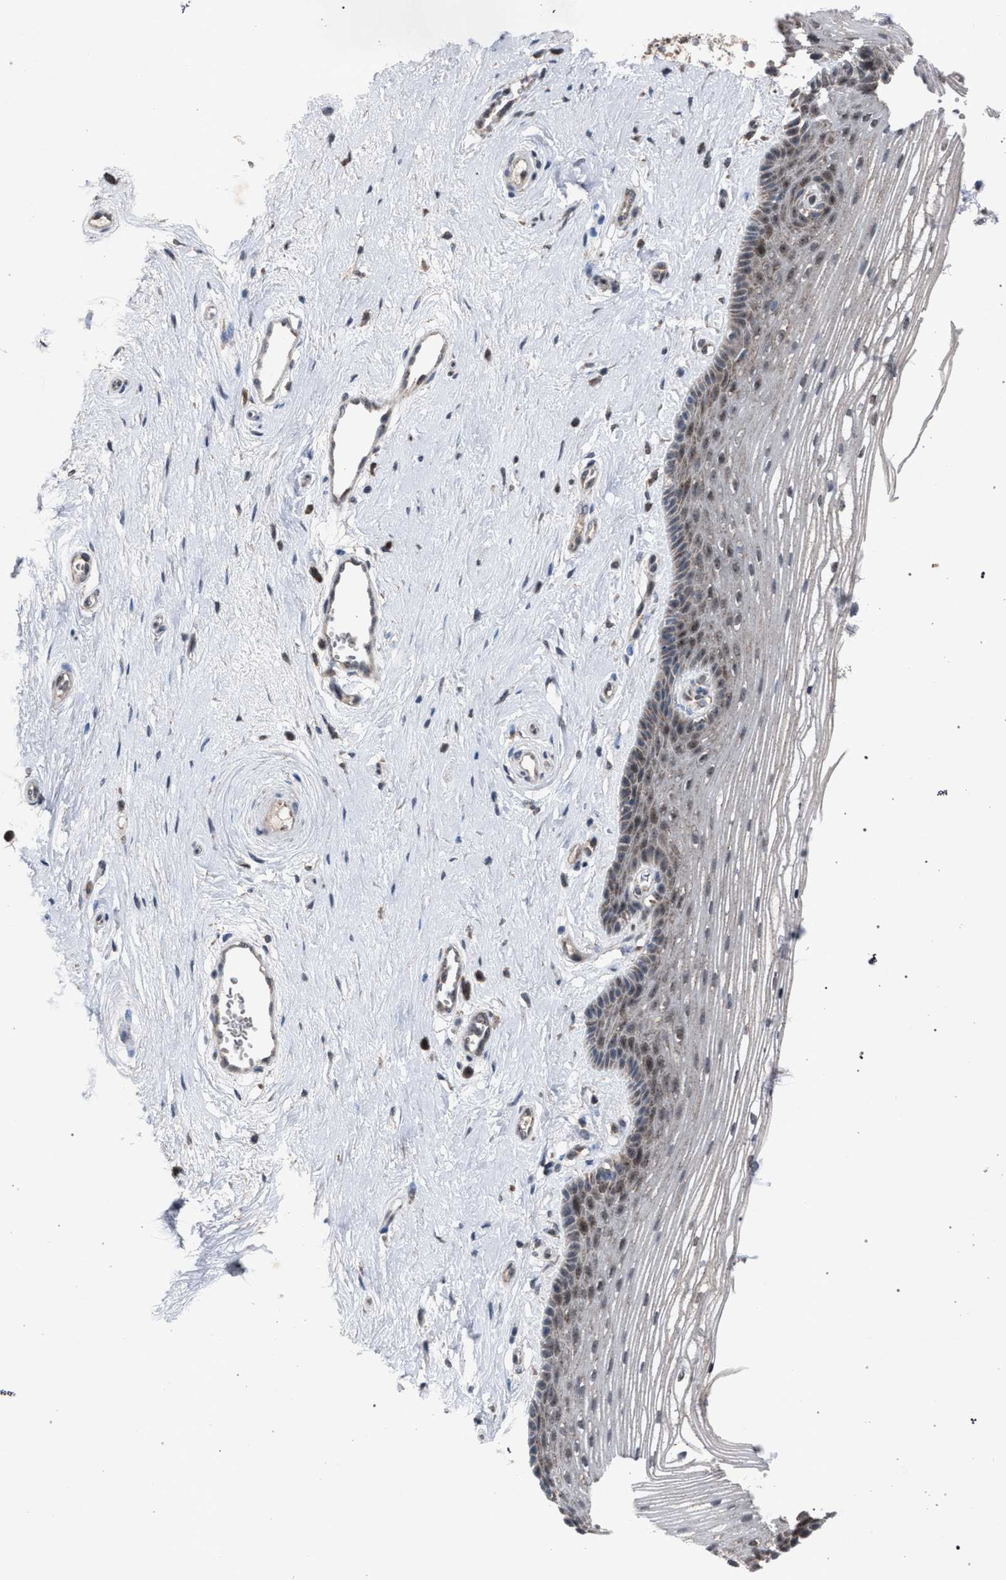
{"staining": {"intensity": "weak", "quantity": "<25%", "location": "cytoplasmic/membranous"}, "tissue": "vagina", "cell_type": "Squamous epithelial cells", "image_type": "normal", "snomed": [{"axis": "morphology", "description": "Normal tissue, NOS"}, {"axis": "topography", "description": "Vagina"}], "caption": "Human vagina stained for a protein using immunohistochemistry shows no staining in squamous epithelial cells.", "gene": "HSD17B4", "patient": {"sex": "female", "age": 46}}